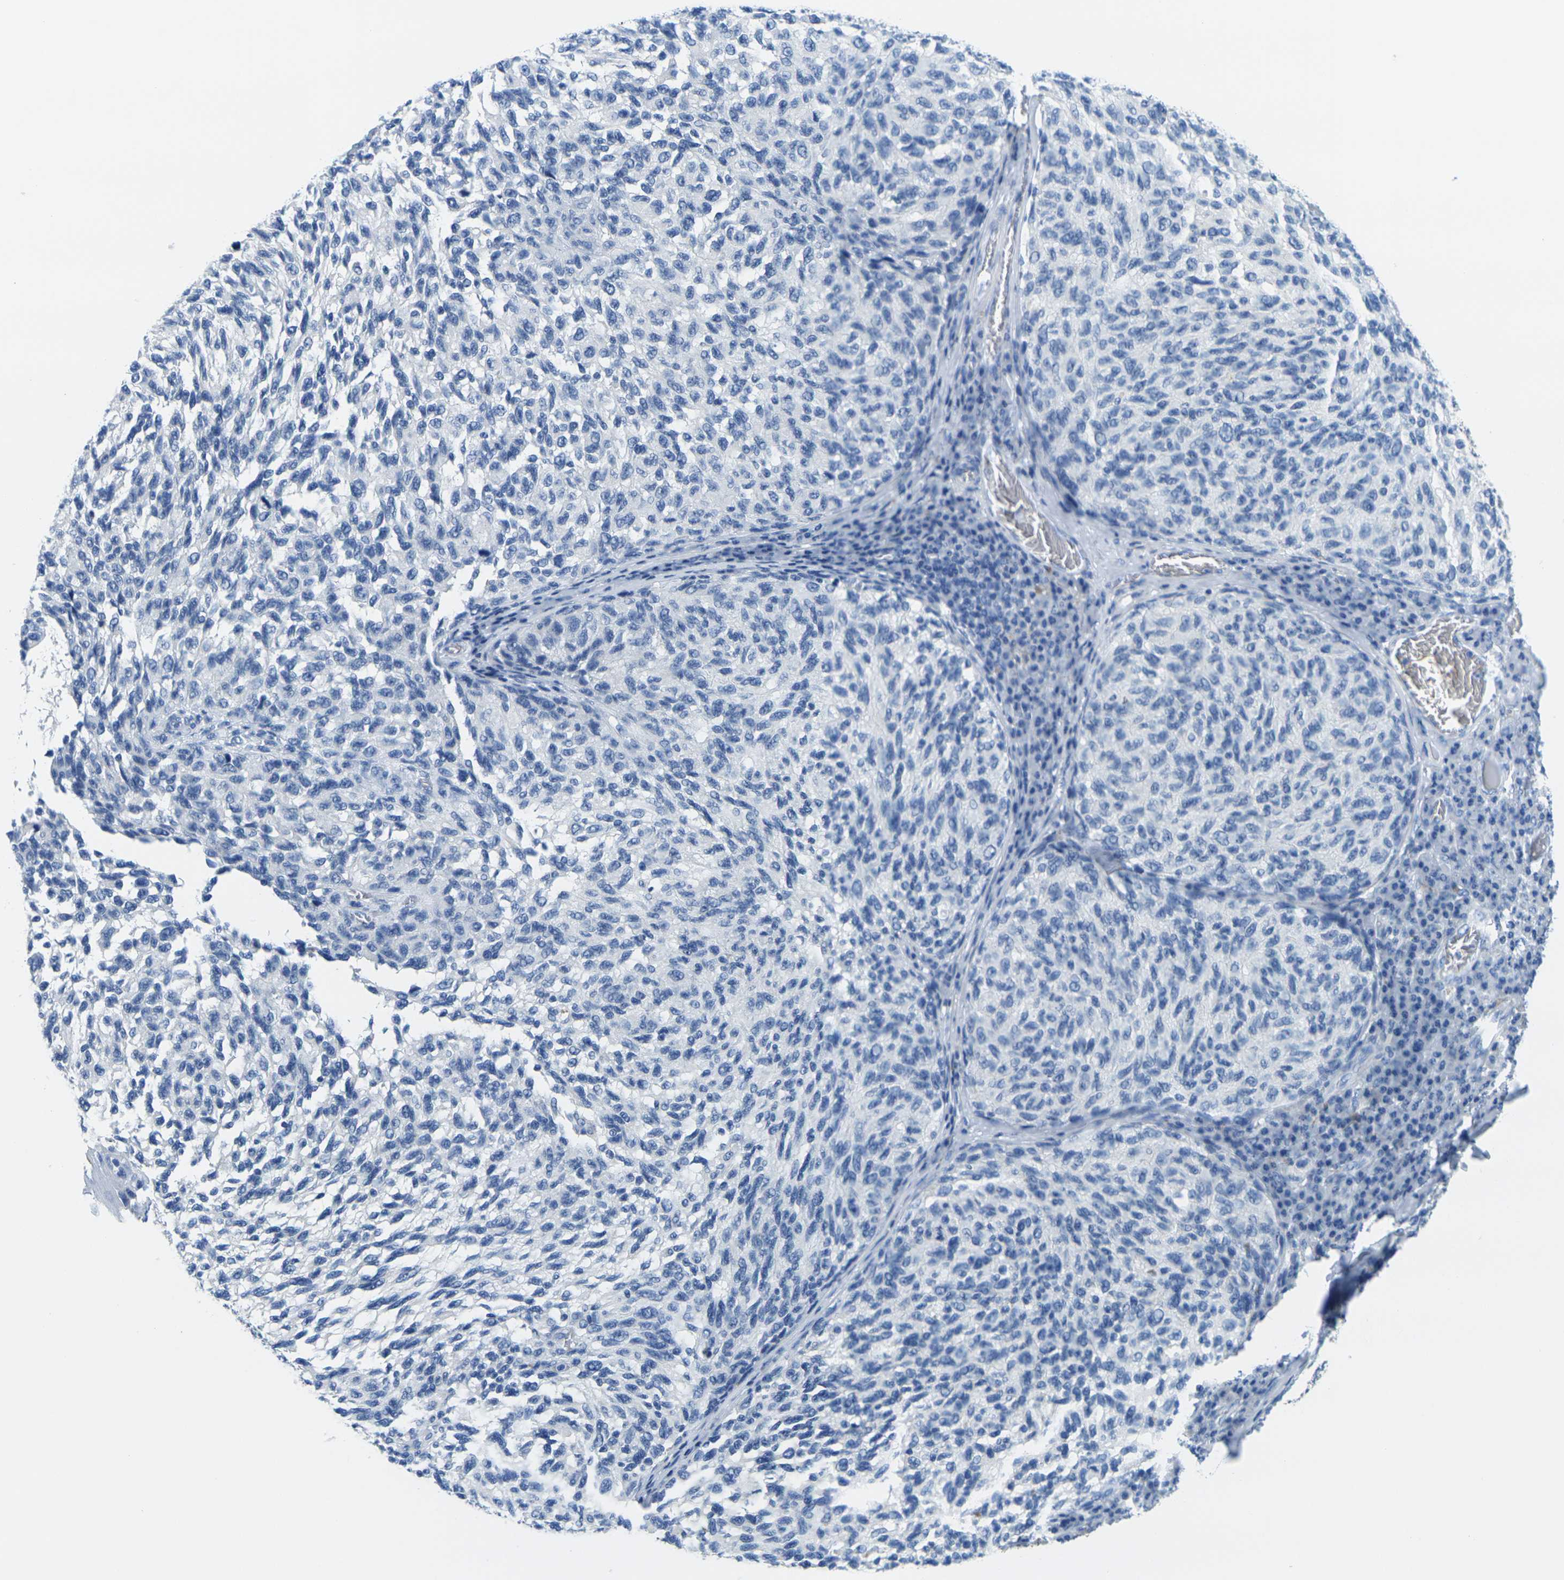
{"staining": {"intensity": "negative", "quantity": "none", "location": "none"}, "tissue": "melanoma", "cell_type": "Tumor cells", "image_type": "cancer", "snomed": [{"axis": "morphology", "description": "Malignant melanoma, NOS"}, {"axis": "topography", "description": "Skin"}], "caption": "A high-resolution histopathology image shows immunohistochemistry (IHC) staining of melanoma, which exhibits no significant staining in tumor cells.", "gene": "FAM3D", "patient": {"sex": "female", "age": 73}}